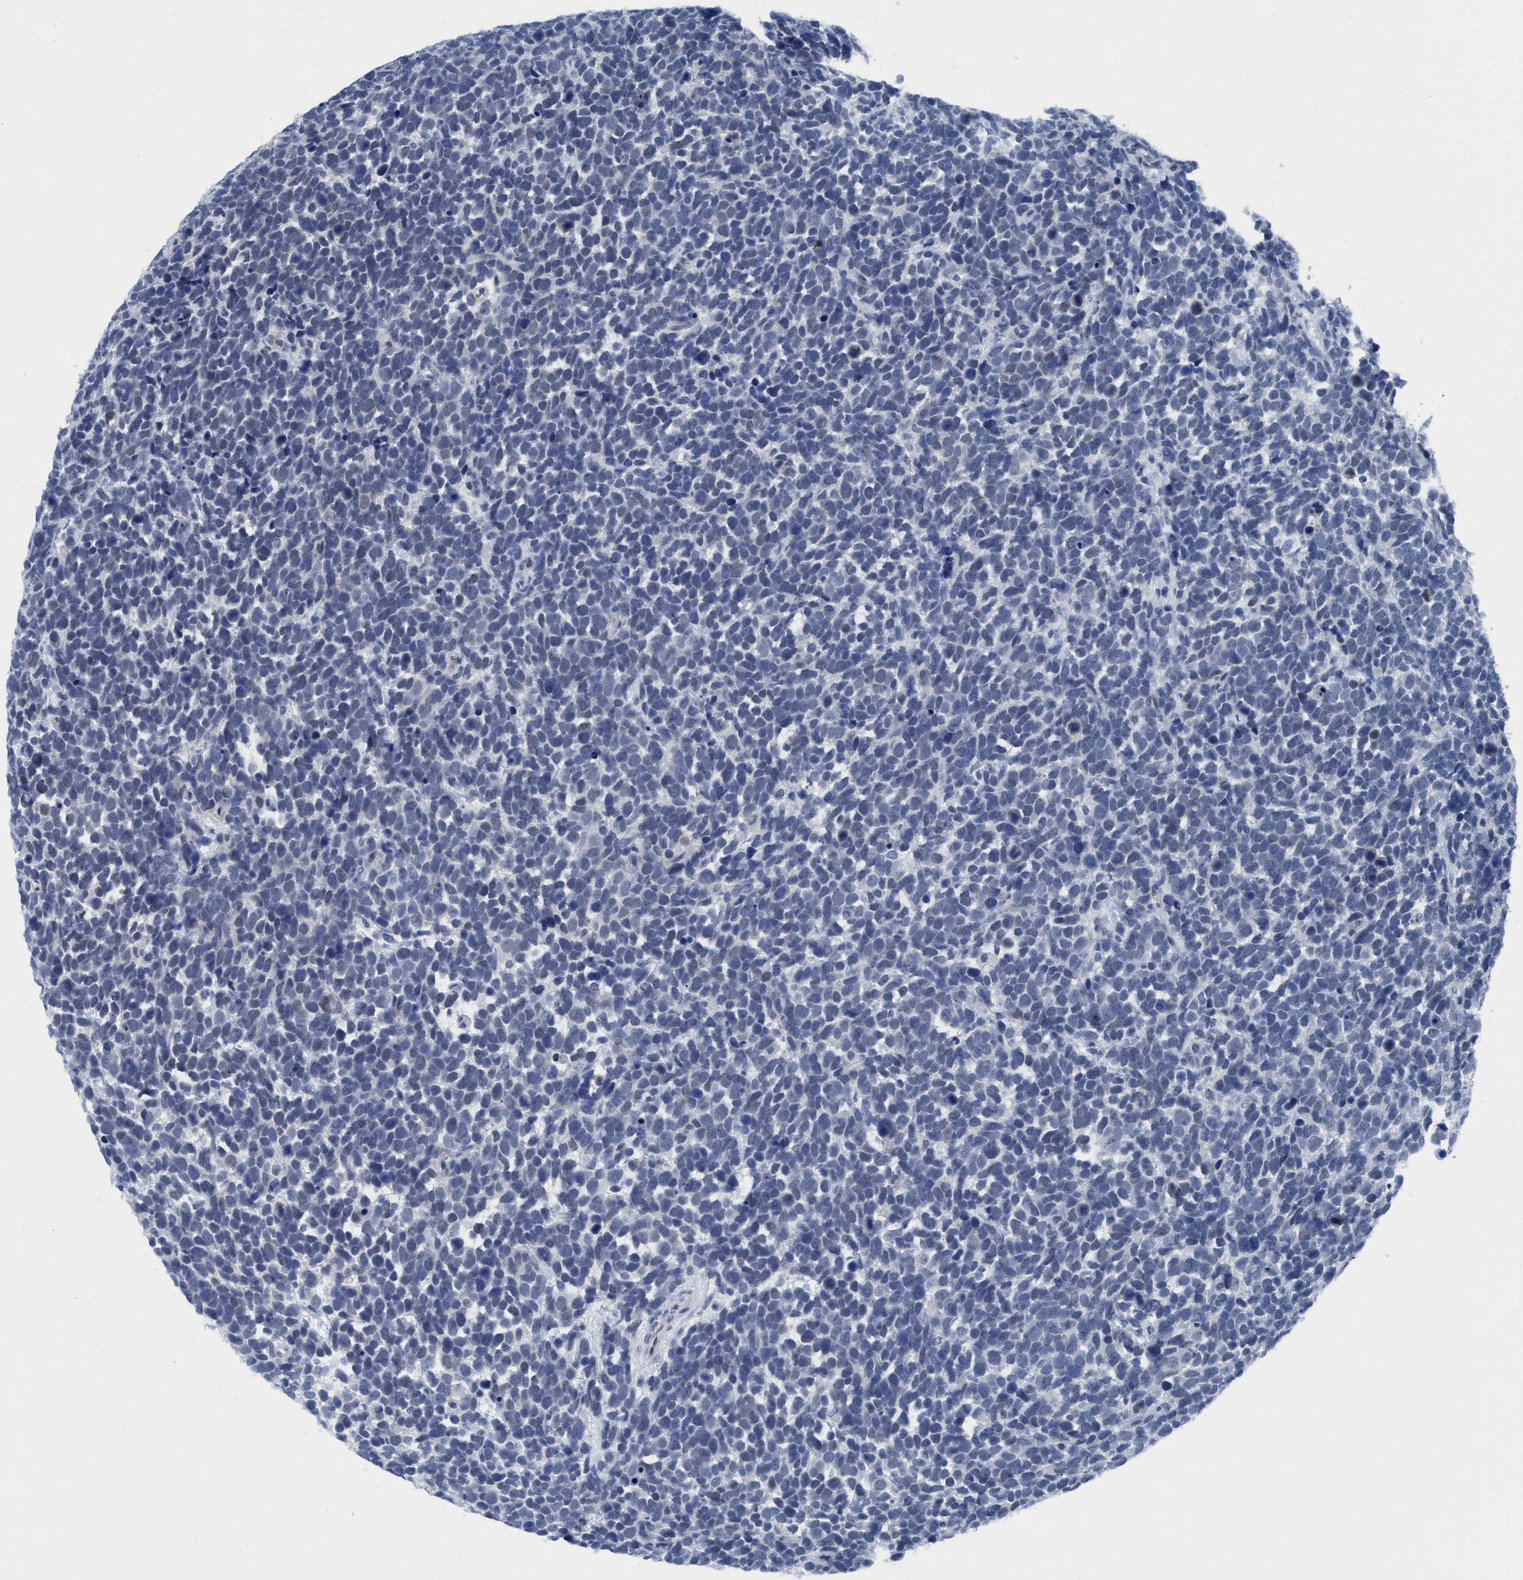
{"staining": {"intensity": "negative", "quantity": "none", "location": "none"}, "tissue": "urothelial cancer", "cell_type": "Tumor cells", "image_type": "cancer", "snomed": [{"axis": "morphology", "description": "Urothelial carcinoma, High grade"}, {"axis": "topography", "description": "Urinary bladder"}], "caption": "There is no significant staining in tumor cells of urothelial carcinoma (high-grade).", "gene": "DNAI1", "patient": {"sex": "female", "age": 82}}